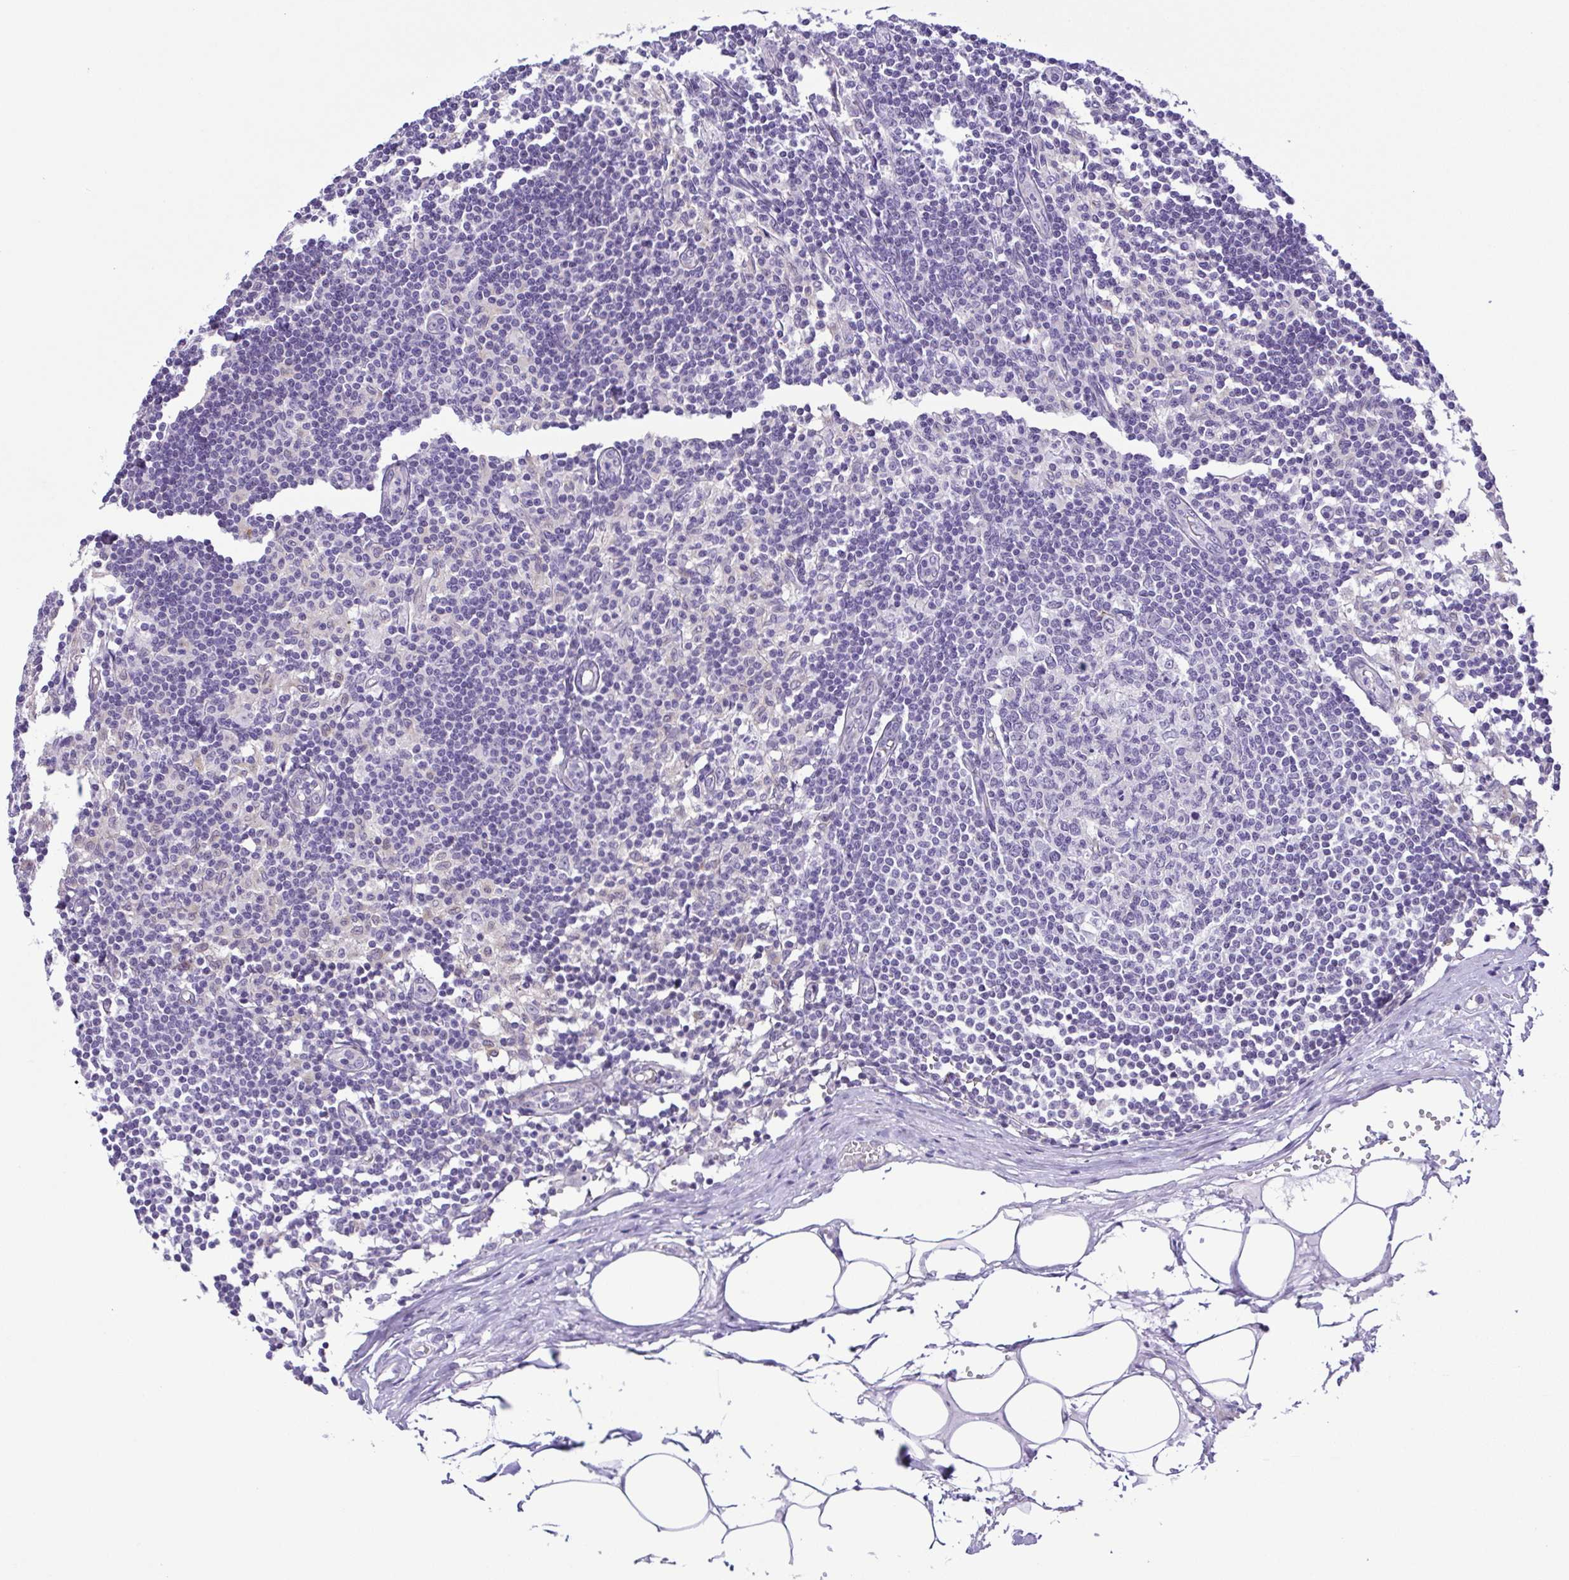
{"staining": {"intensity": "negative", "quantity": "none", "location": "none"}, "tissue": "lymph node", "cell_type": "Germinal center cells", "image_type": "normal", "snomed": [{"axis": "morphology", "description": "Normal tissue, NOS"}, {"axis": "topography", "description": "Lymph node"}], "caption": "A photomicrograph of human lymph node is negative for staining in germinal center cells. The staining is performed using DAB brown chromogen with nuclei counter-stained in using hematoxylin.", "gene": "DCLK2", "patient": {"sex": "female", "age": 69}}